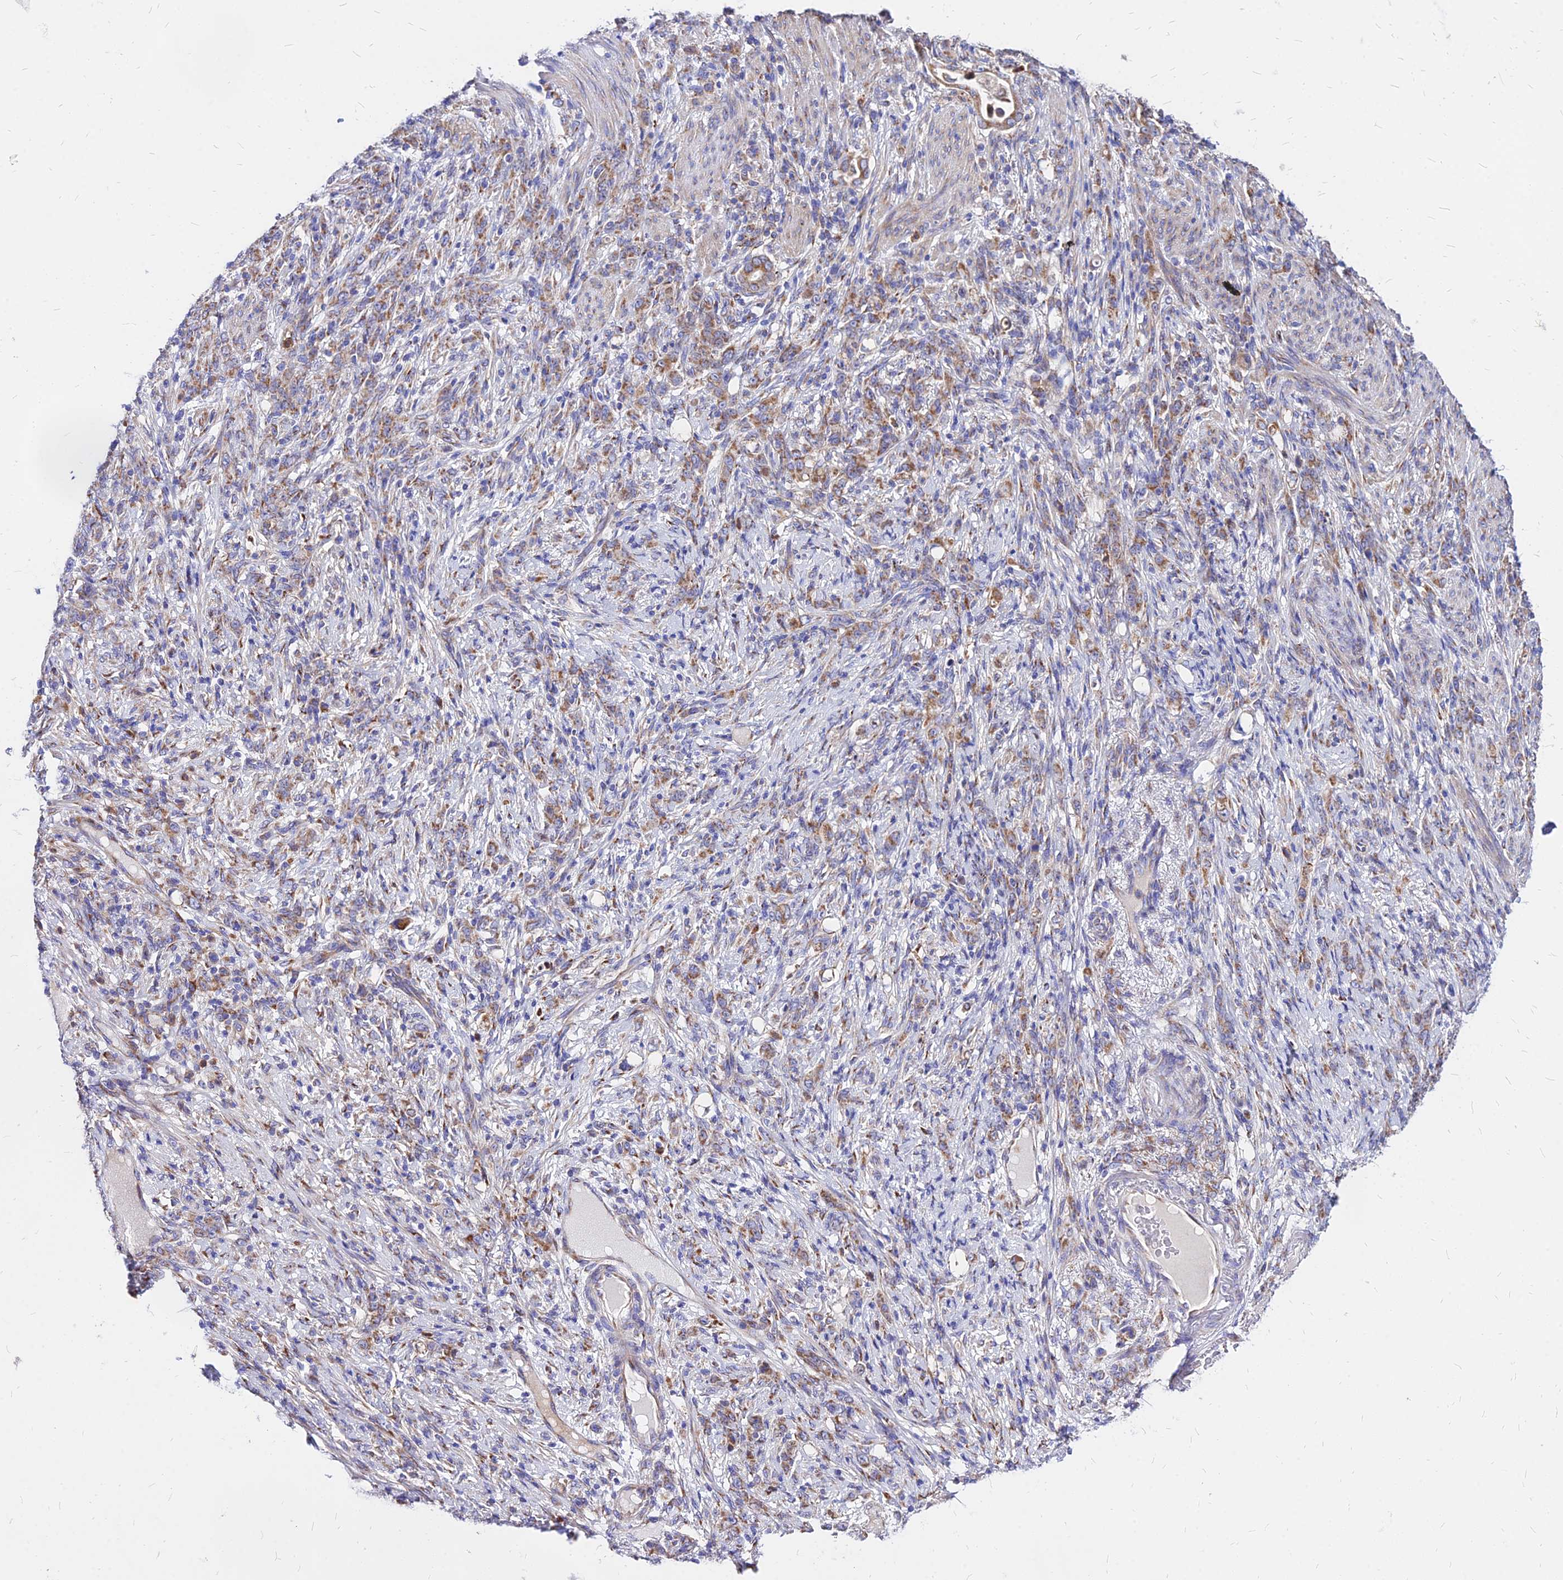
{"staining": {"intensity": "moderate", "quantity": ">75%", "location": "cytoplasmic/membranous"}, "tissue": "stomach cancer", "cell_type": "Tumor cells", "image_type": "cancer", "snomed": [{"axis": "morphology", "description": "Normal tissue, NOS"}, {"axis": "morphology", "description": "Adenocarcinoma, NOS"}, {"axis": "topography", "description": "Stomach"}], "caption": "Tumor cells demonstrate moderate cytoplasmic/membranous positivity in approximately >75% of cells in stomach cancer.", "gene": "MRPL3", "patient": {"sex": "female", "age": 79}}